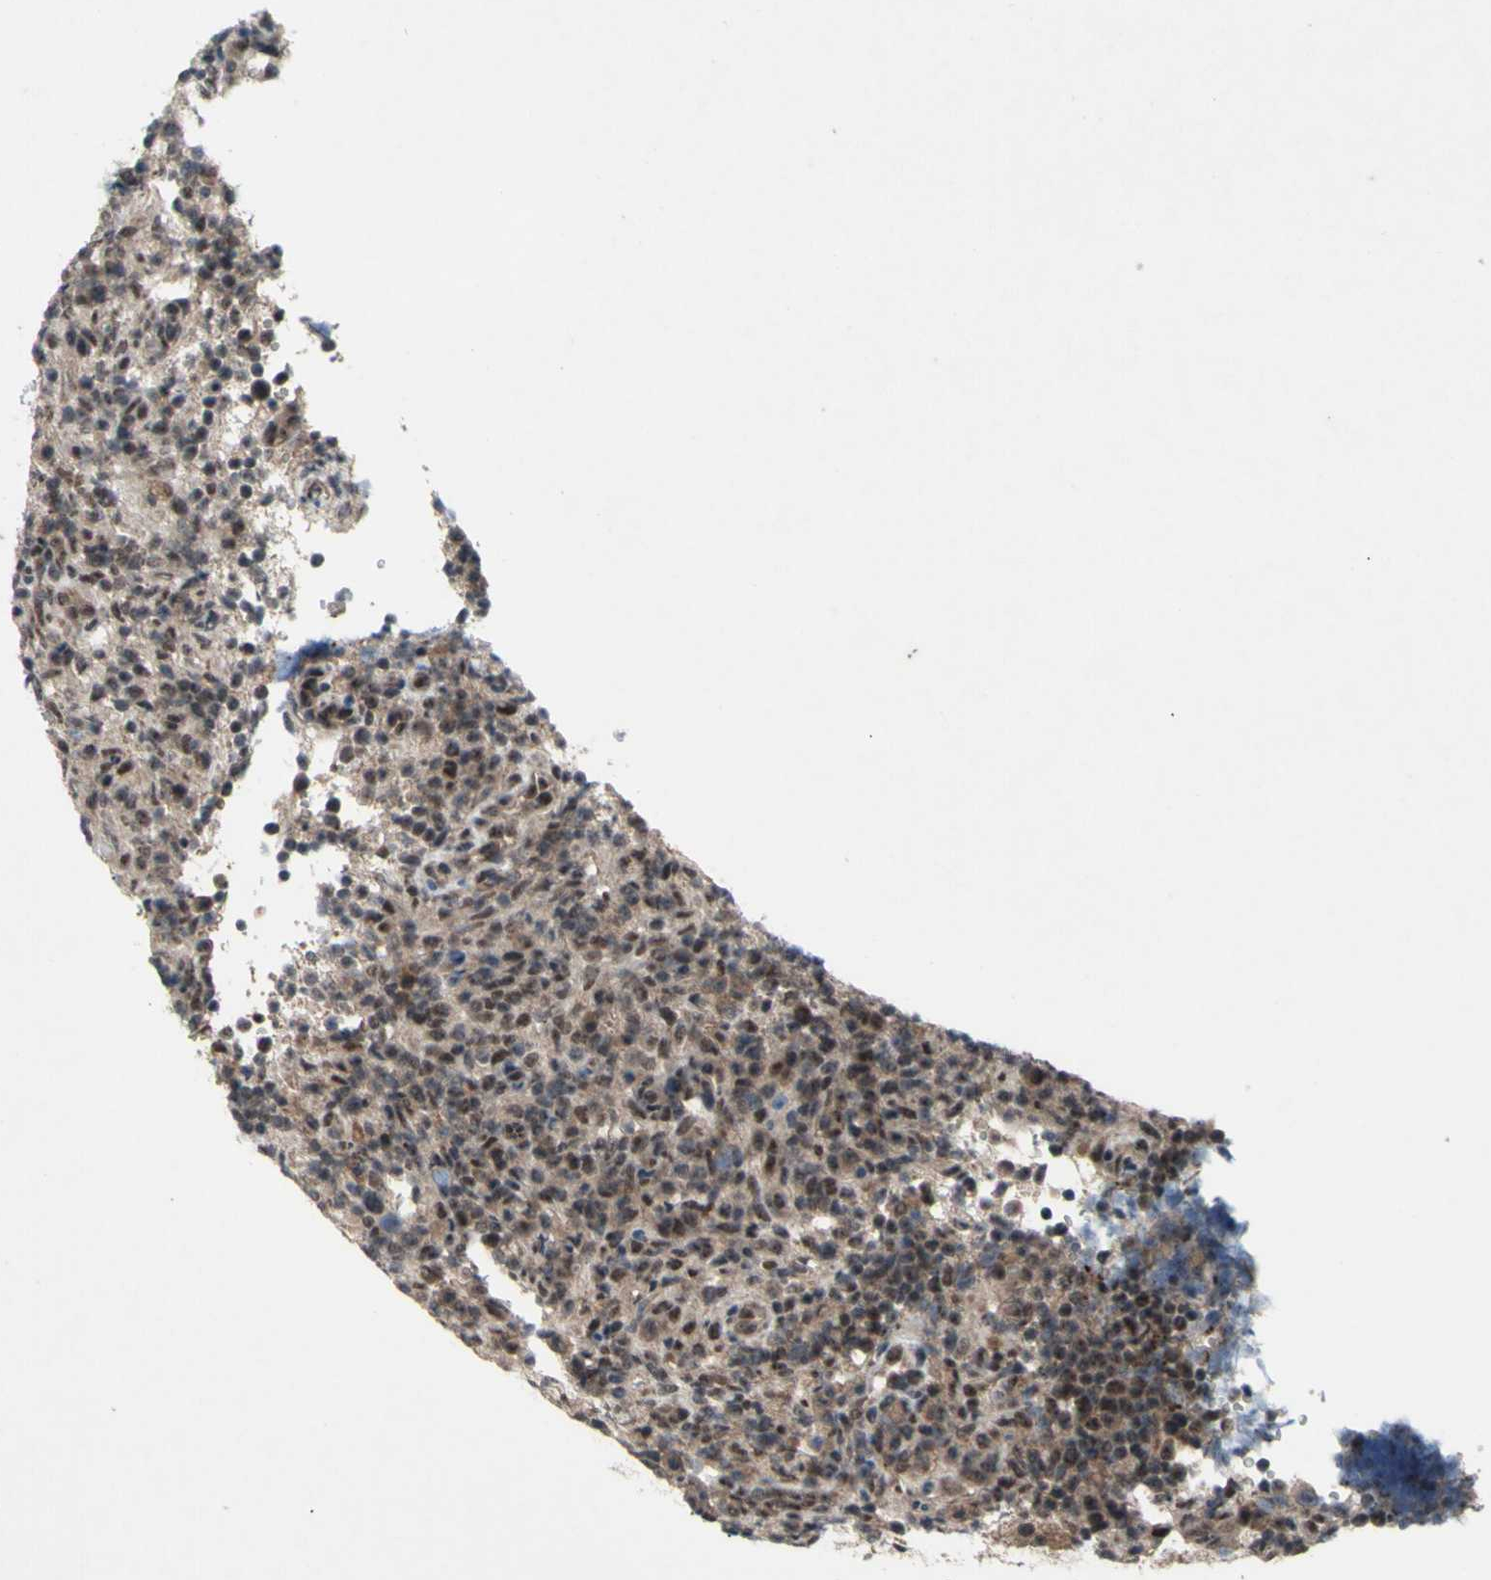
{"staining": {"intensity": "moderate", "quantity": "25%-75%", "location": "nuclear"}, "tissue": "lymphoma", "cell_type": "Tumor cells", "image_type": "cancer", "snomed": [{"axis": "morphology", "description": "Malignant lymphoma, non-Hodgkin's type, High grade"}, {"axis": "topography", "description": "Lymph node"}], "caption": "Immunohistochemical staining of human lymphoma exhibits medium levels of moderate nuclear positivity in about 25%-75% of tumor cells. (DAB (3,3'-diaminobenzidine) IHC, brown staining for protein, blue staining for nuclei).", "gene": "TRDMT1", "patient": {"sex": "female", "age": 76}}